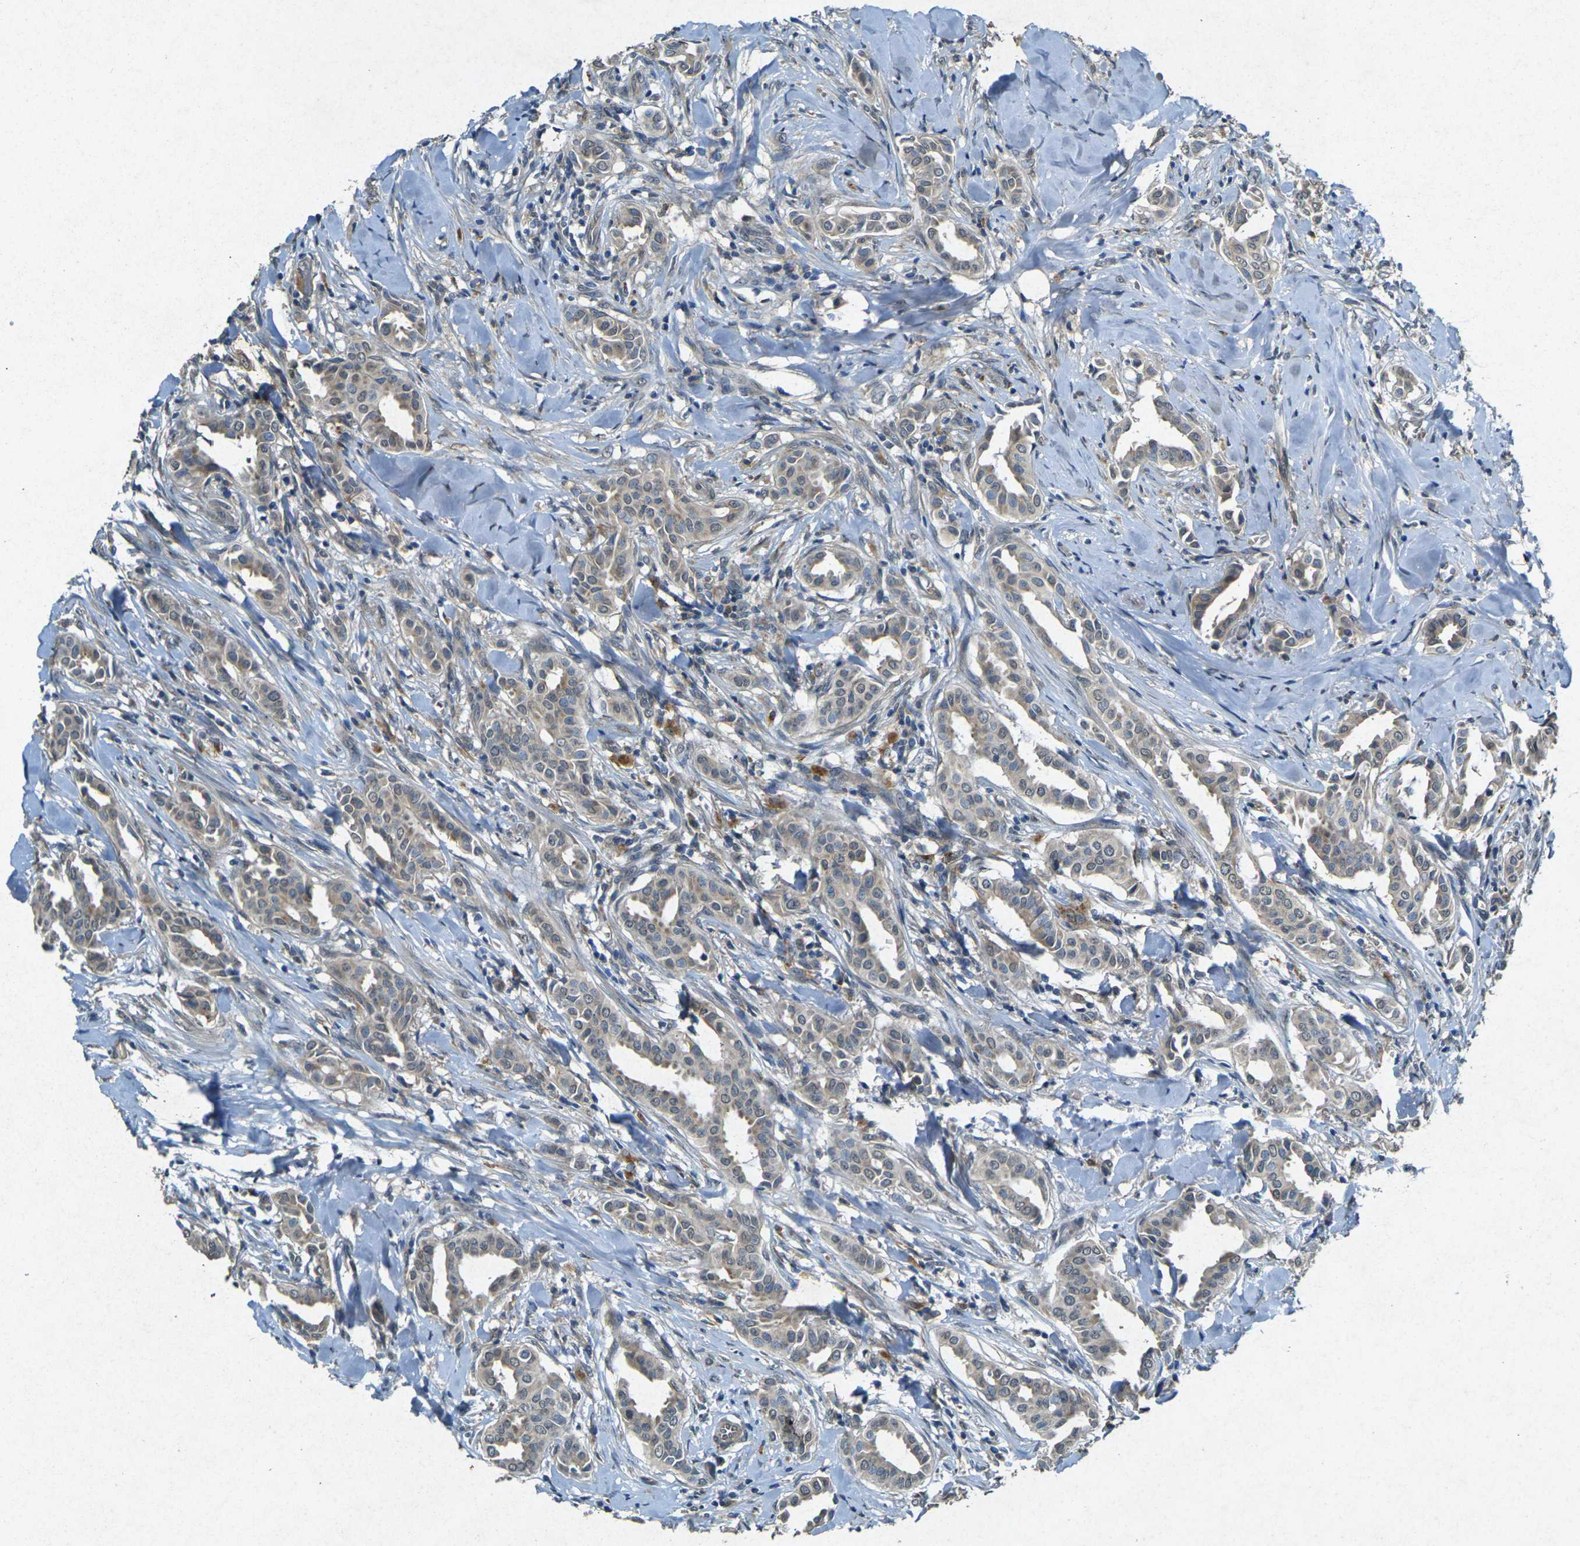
{"staining": {"intensity": "moderate", "quantity": ">75%", "location": "cytoplasmic/membranous"}, "tissue": "head and neck cancer", "cell_type": "Tumor cells", "image_type": "cancer", "snomed": [{"axis": "morphology", "description": "Adenocarcinoma, NOS"}, {"axis": "topography", "description": "Salivary gland"}, {"axis": "topography", "description": "Head-Neck"}], "caption": "IHC of head and neck cancer shows medium levels of moderate cytoplasmic/membranous expression in approximately >75% of tumor cells.", "gene": "RGMA", "patient": {"sex": "female", "age": 59}}